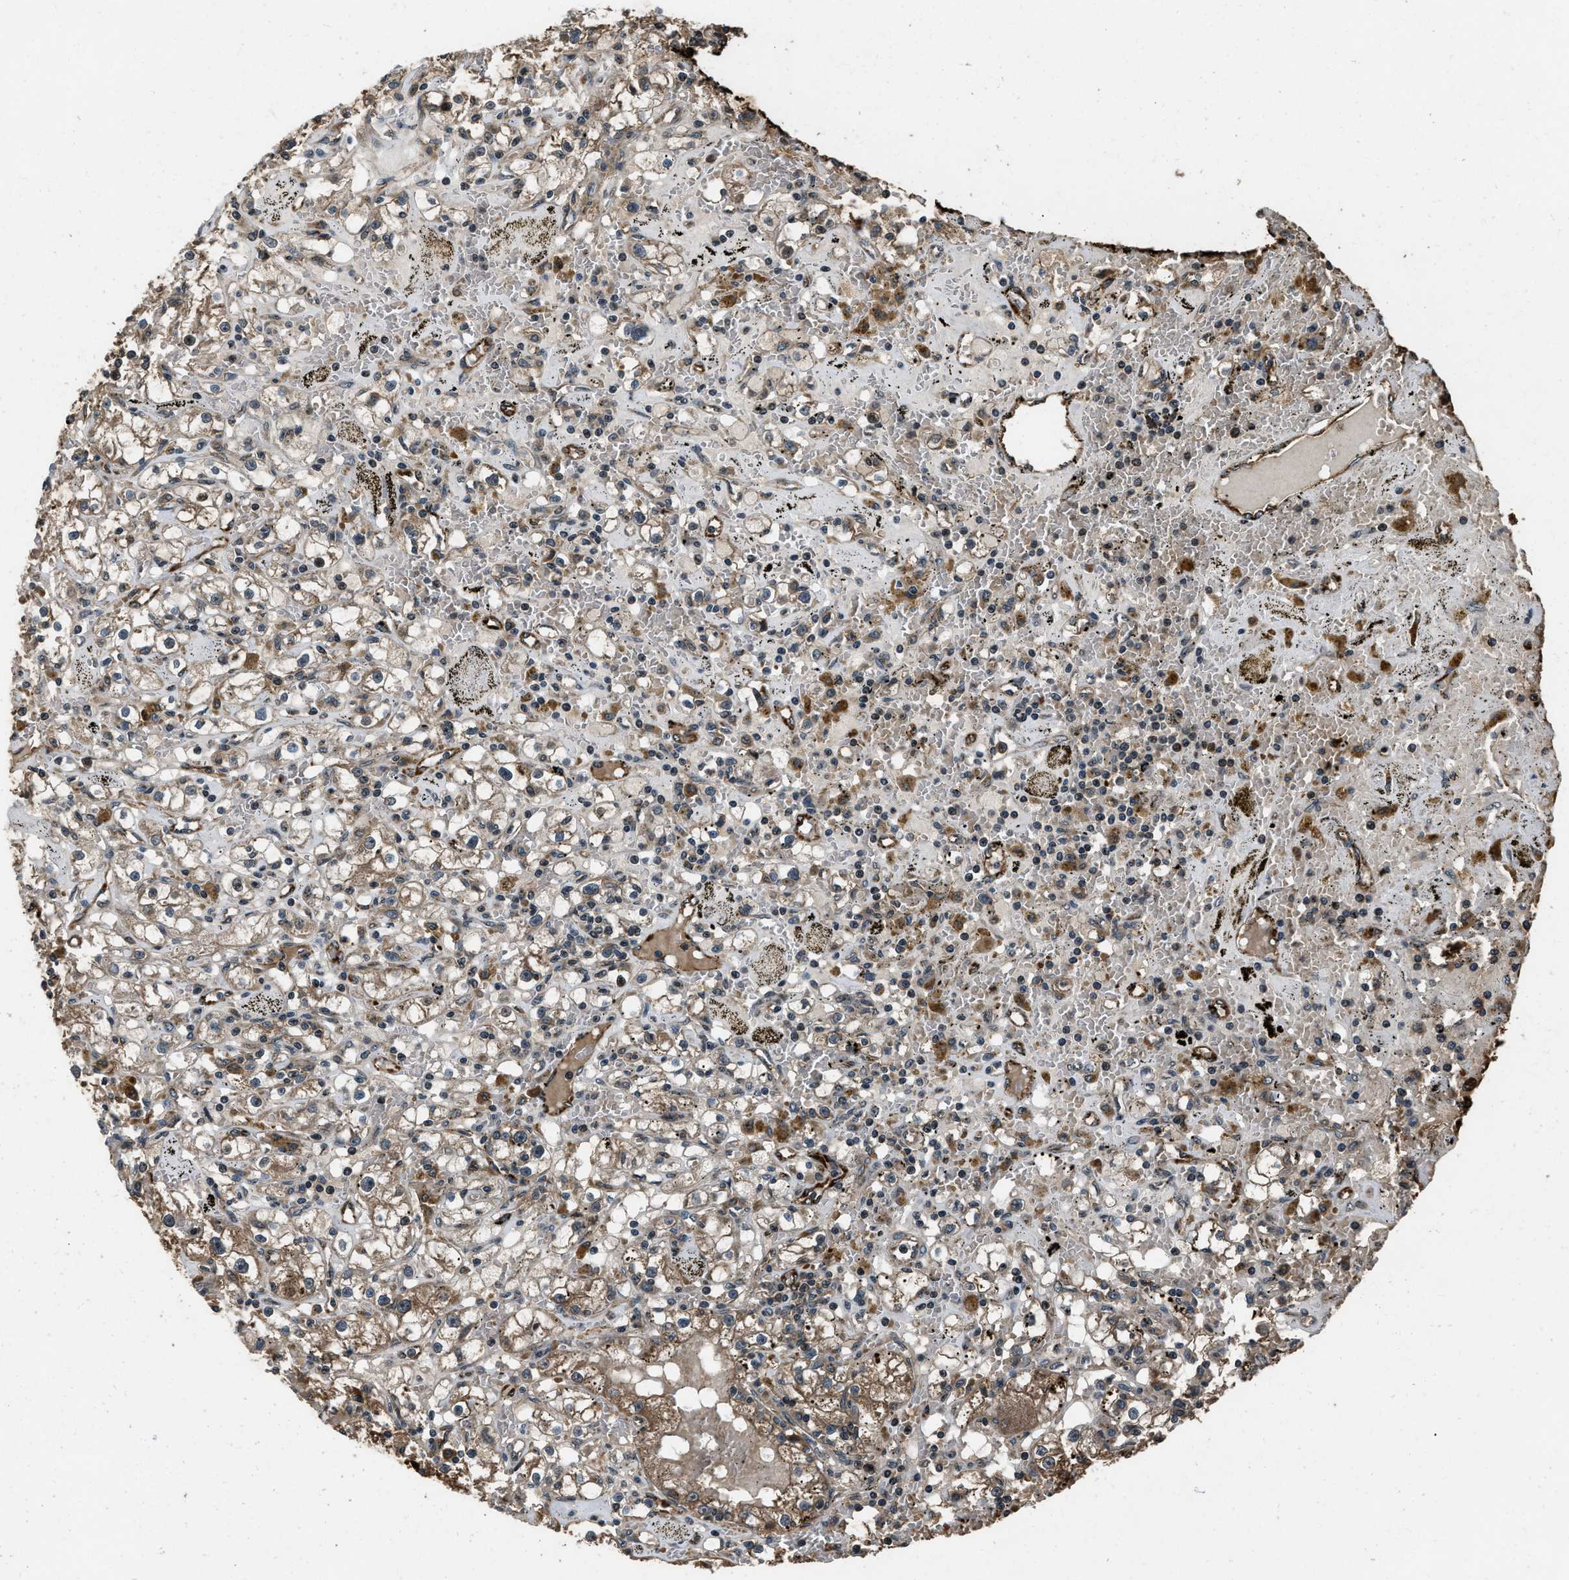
{"staining": {"intensity": "moderate", "quantity": ">75%", "location": "cytoplasmic/membranous"}, "tissue": "renal cancer", "cell_type": "Tumor cells", "image_type": "cancer", "snomed": [{"axis": "morphology", "description": "Adenocarcinoma, NOS"}, {"axis": "topography", "description": "Kidney"}], "caption": "Renal cancer stained with a protein marker shows moderate staining in tumor cells.", "gene": "IRAK4", "patient": {"sex": "male", "age": 56}}